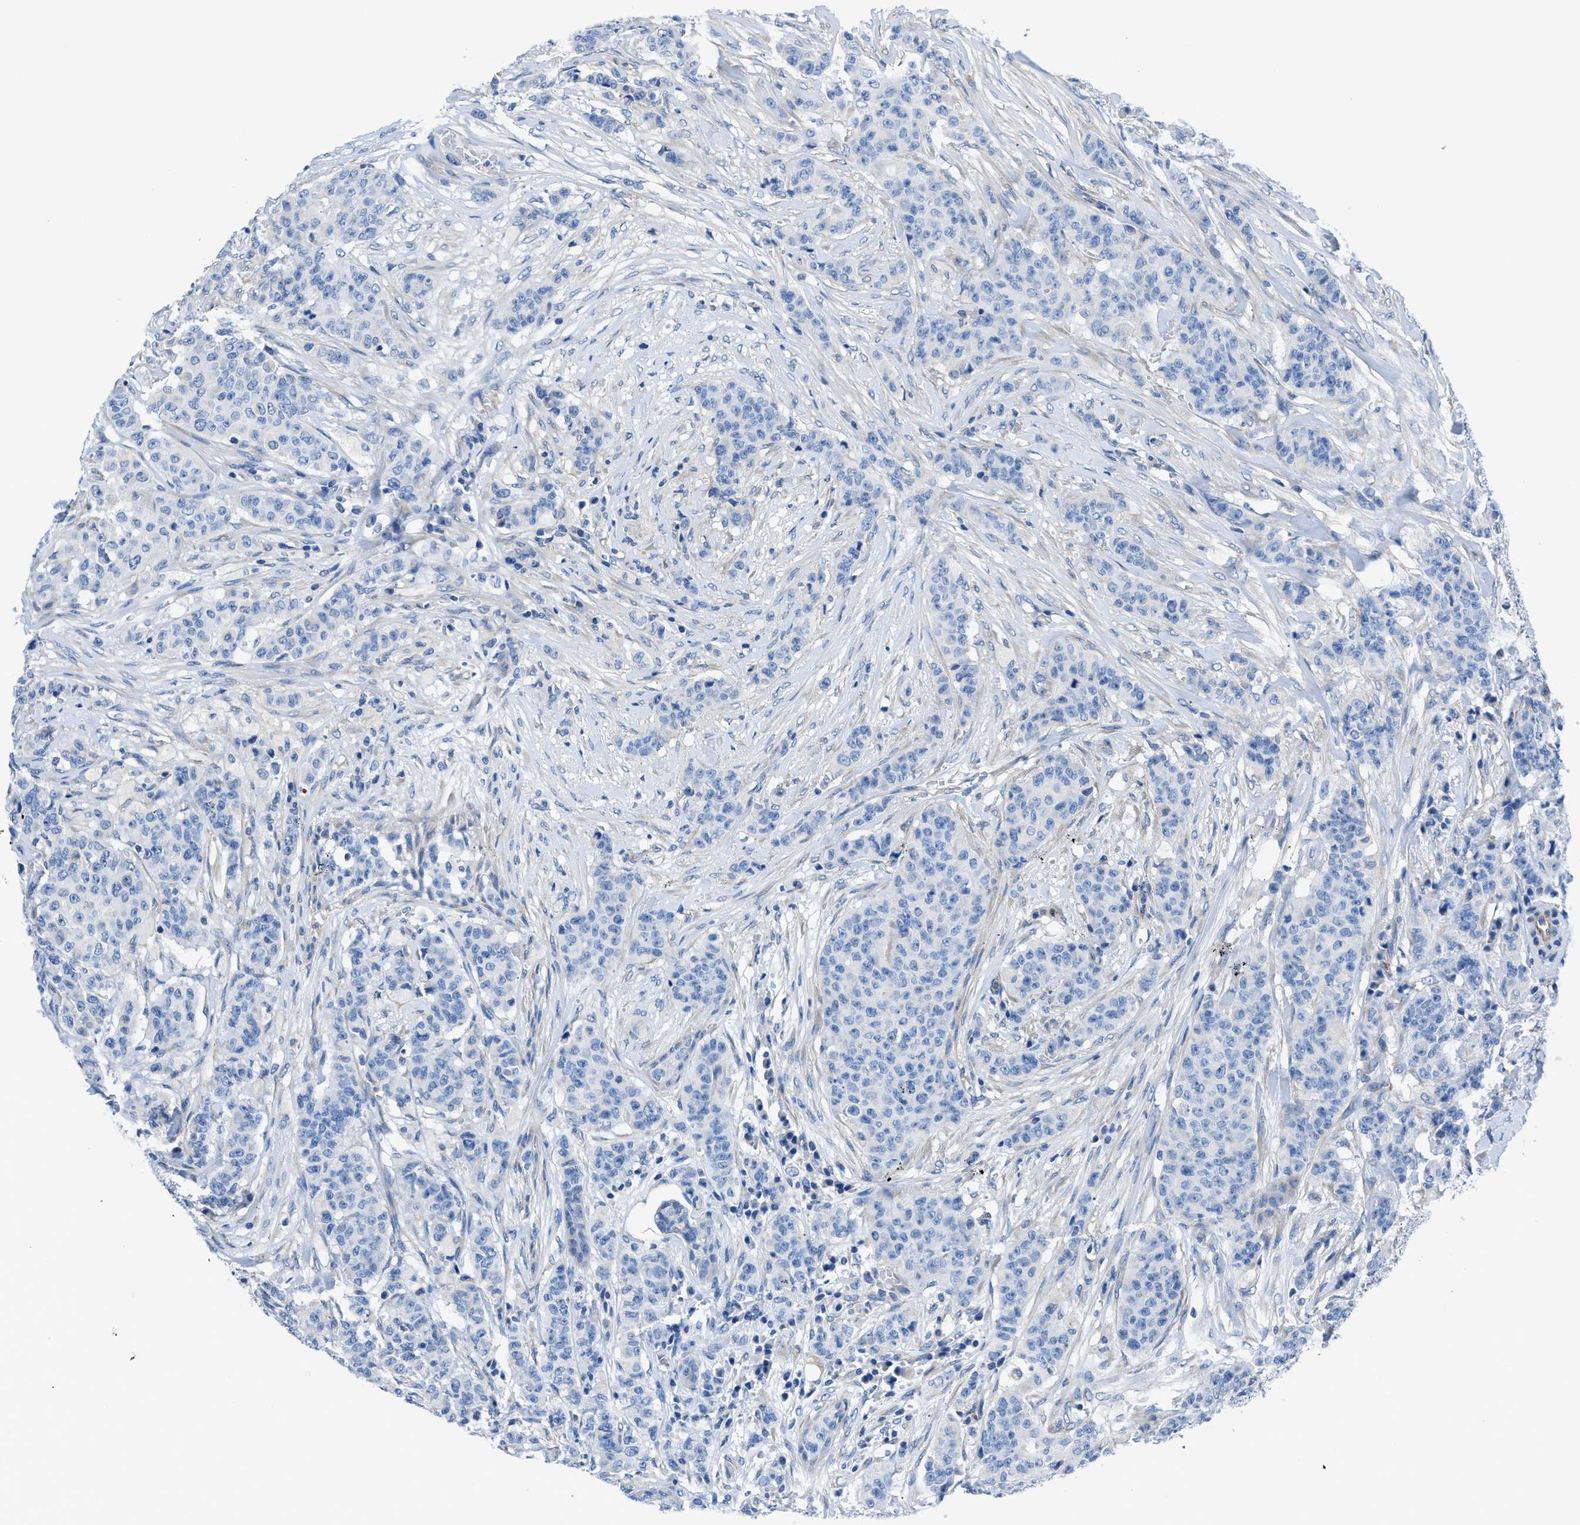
{"staining": {"intensity": "negative", "quantity": "none", "location": "none"}, "tissue": "breast cancer", "cell_type": "Tumor cells", "image_type": "cancer", "snomed": [{"axis": "morphology", "description": "Normal tissue, NOS"}, {"axis": "morphology", "description": "Duct carcinoma"}, {"axis": "topography", "description": "Breast"}], "caption": "IHC histopathology image of human breast cancer (infiltrating ductal carcinoma) stained for a protein (brown), which shows no staining in tumor cells.", "gene": "ITPR1", "patient": {"sex": "female", "age": 40}}